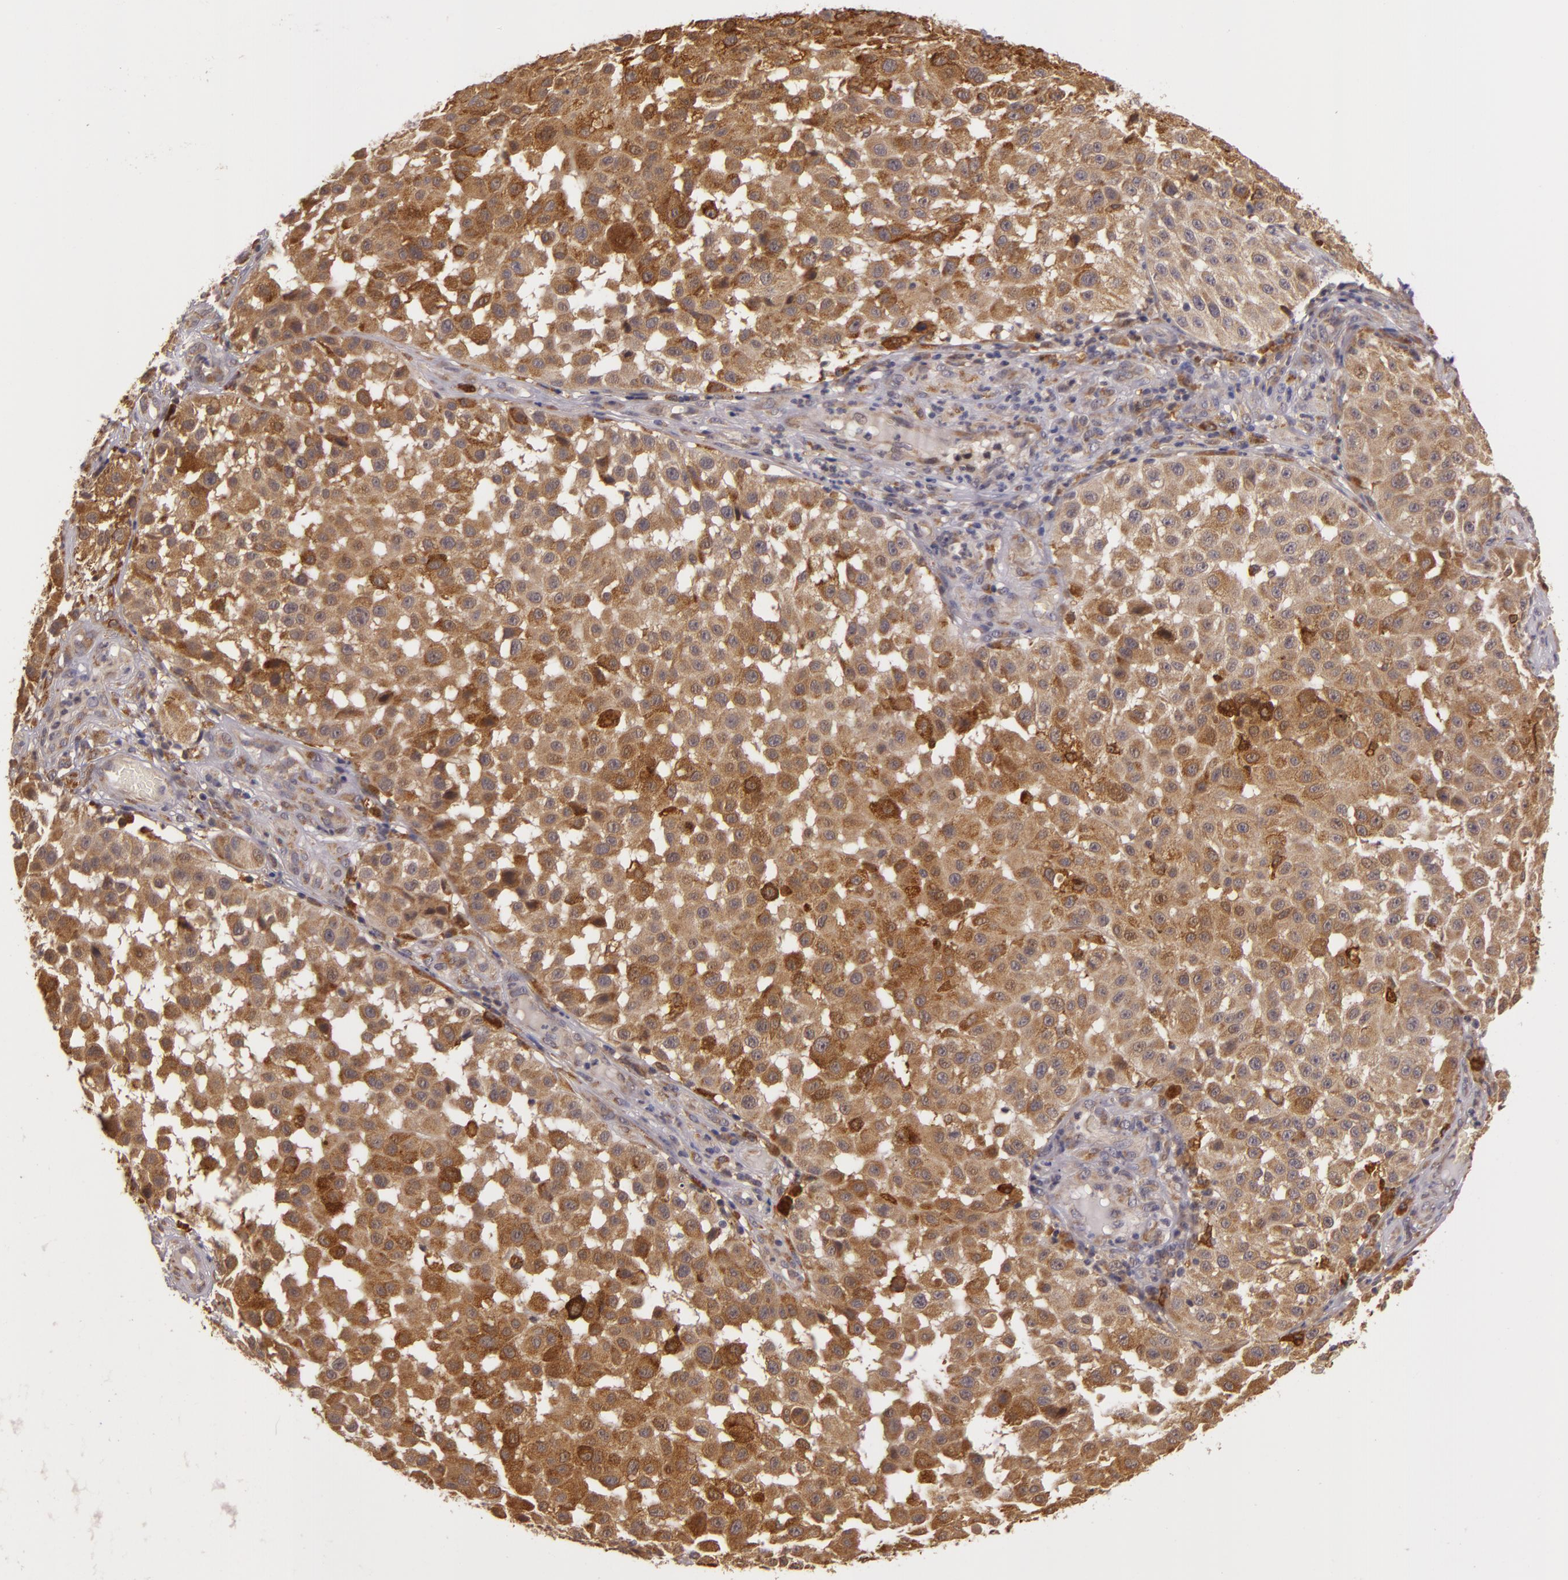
{"staining": {"intensity": "moderate", "quantity": ">75%", "location": "cytoplasmic/membranous"}, "tissue": "melanoma", "cell_type": "Tumor cells", "image_type": "cancer", "snomed": [{"axis": "morphology", "description": "Malignant melanoma, NOS"}, {"axis": "topography", "description": "Skin"}], "caption": "Protein expression analysis of melanoma exhibits moderate cytoplasmic/membranous expression in approximately >75% of tumor cells. (Stains: DAB in brown, nuclei in blue, Microscopy: brightfield microscopy at high magnification).", "gene": "PPP1R3F", "patient": {"sex": "female", "age": 64}}